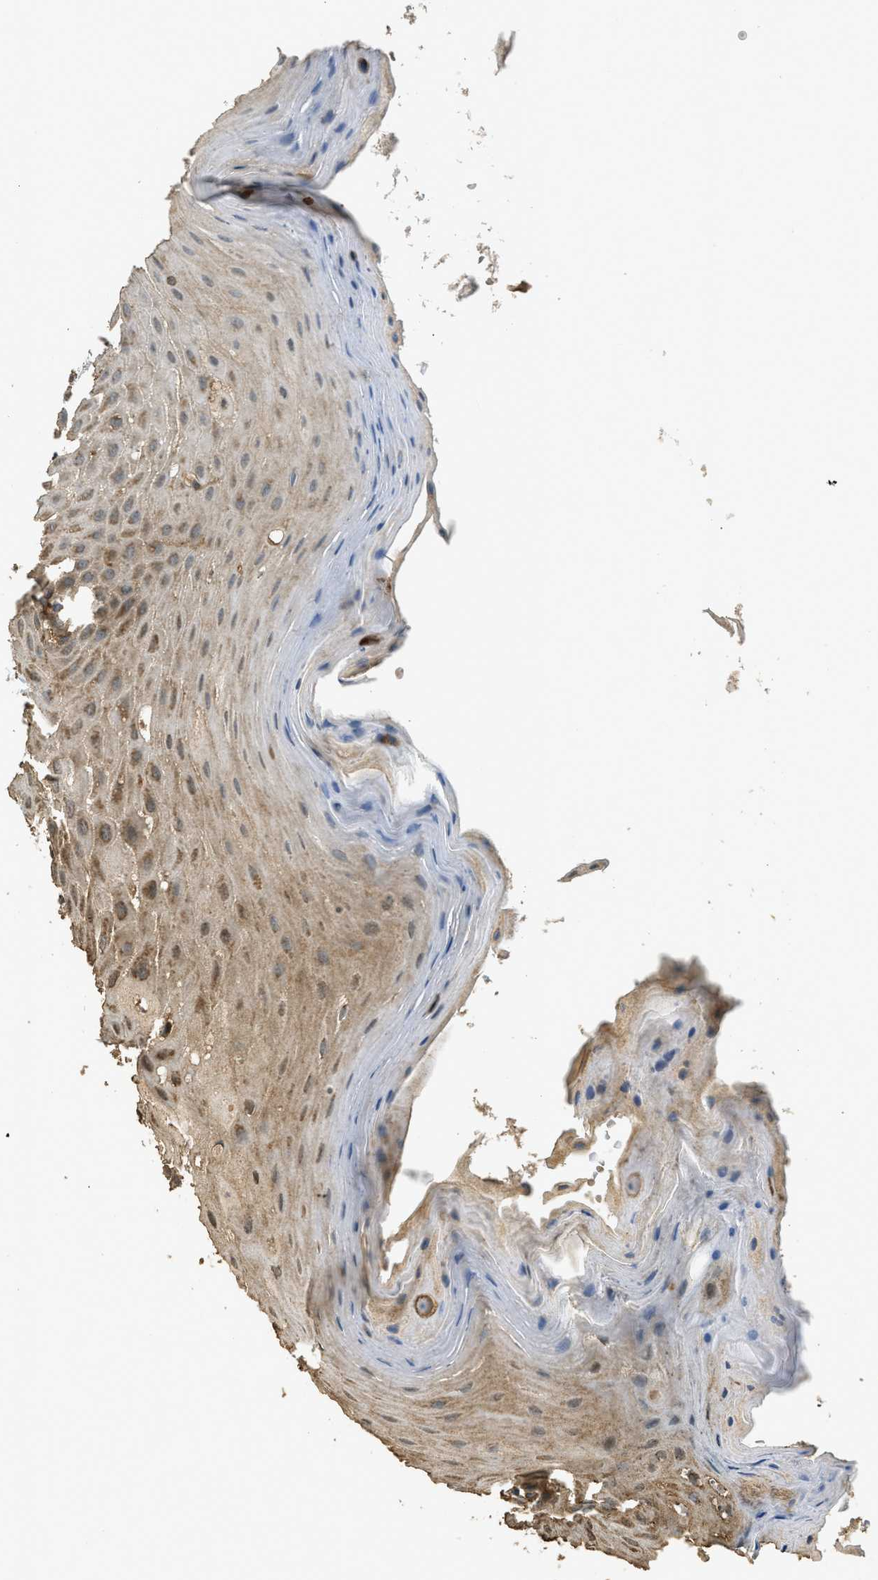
{"staining": {"intensity": "moderate", "quantity": "25%-75%", "location": "cytoplasmic/membranous"}, "tissue": "oral mucosa", "cell_type": "Squamous epithelial cells", "image_type": "normal", "snomed": [{"axis": "morphology", "description": "Normal tissue, NOS"}, {"axis": "morphology", "description": "Squamous cell carcinoma, NOS"}, {"axis": "topography", "description": "Skeletal muscle"}, {"axis": "topography", "description": "Adipose tissue"}, {"axis": "topography", "description": "Vascular tissue"}, {"axis": "topography", "description": "Oral tissue"}, {"axis": "topography", "description": "Peripheral nerve tissue"}, {"axis": "topography", "description": "Head-Neck"}], "caption": "Immunohistochemistry (IHC) histopathology image of normal human oral mucosa stained for a protein (brown), which exhibits medium levels of moderate cytoplasmic/membranous expression in about 25%-75% of squamous epithelial cells.", "gene": "CD276", "patient": {"sex": "male", "age": 71}}